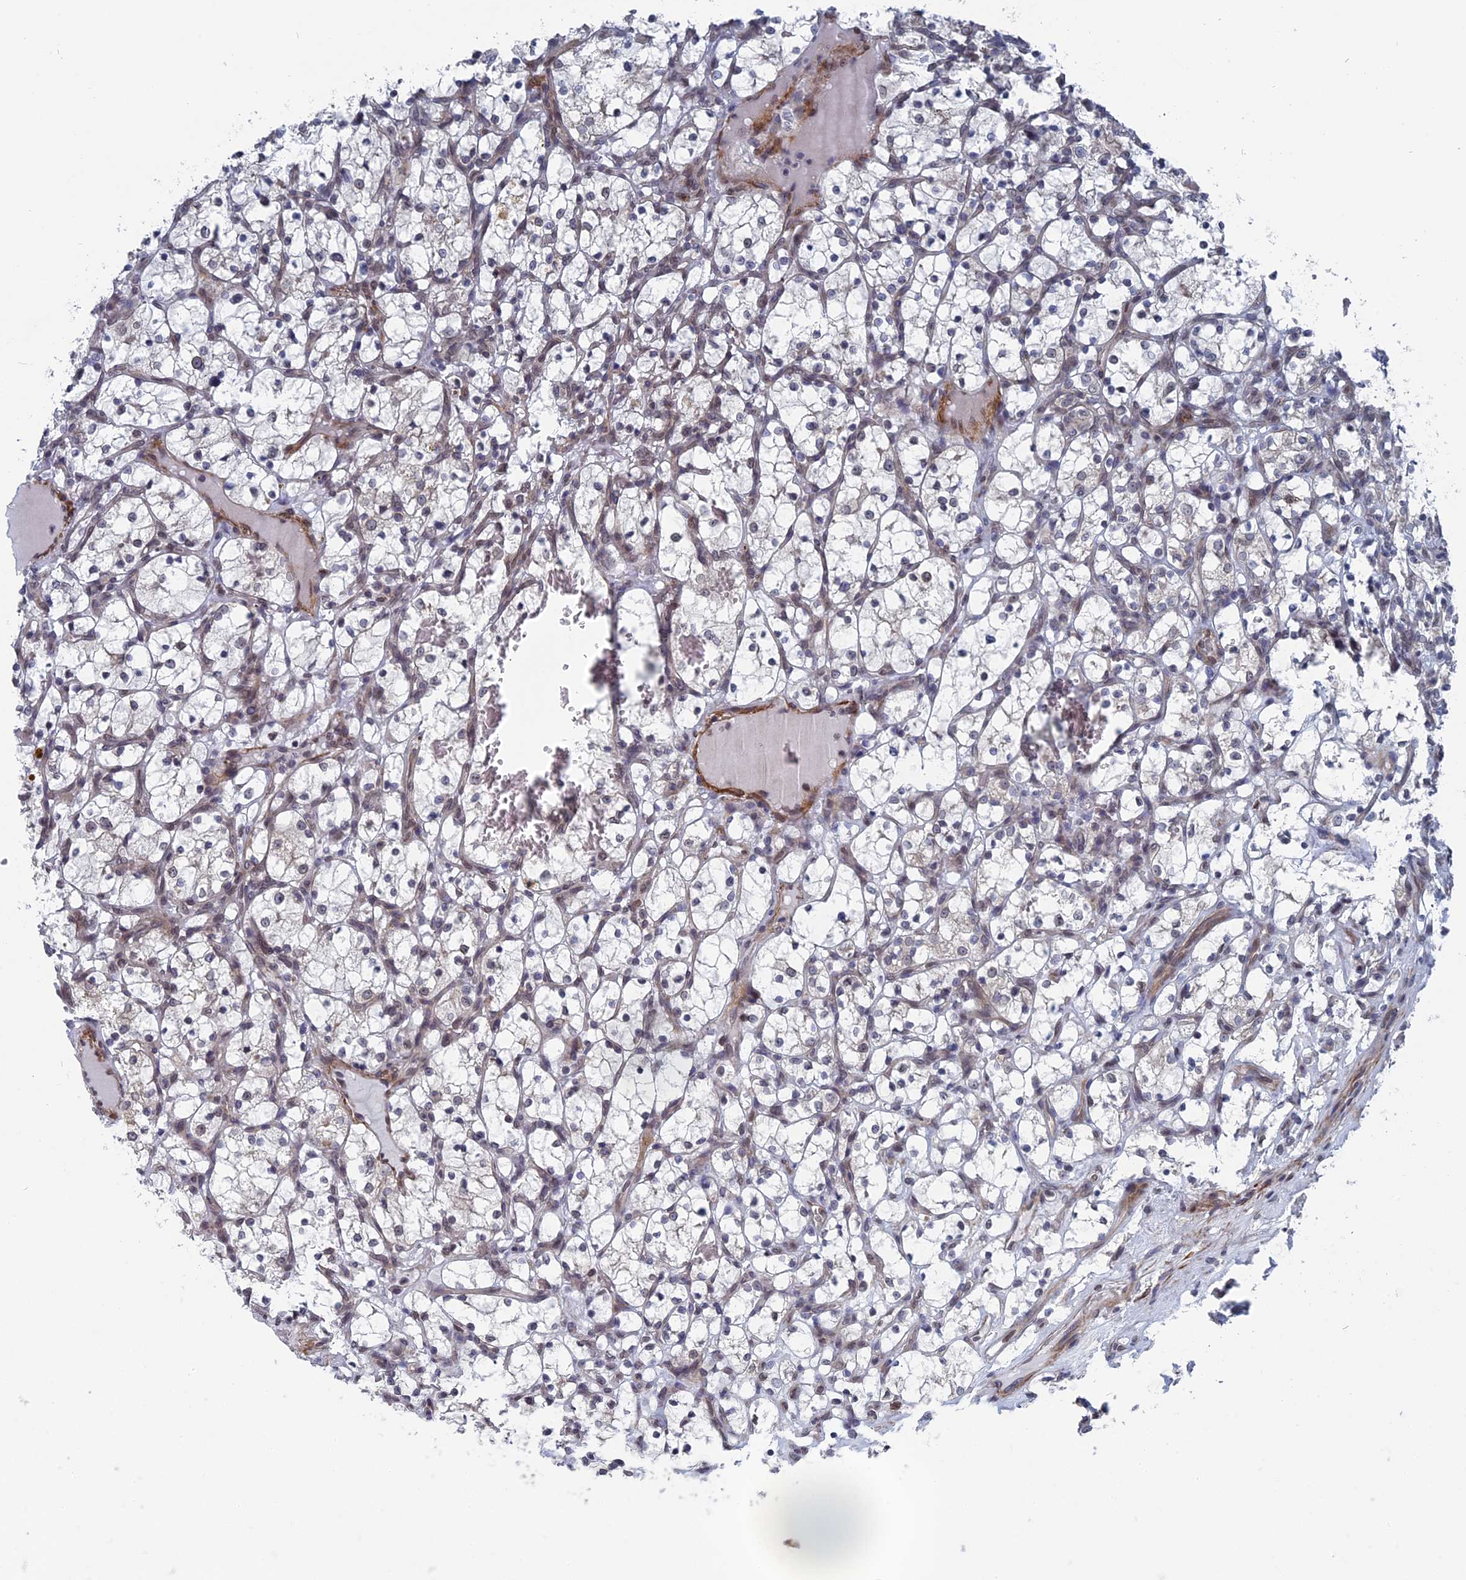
{"staining": {"intensity": "negative", "quantity": "none", "location": "none"}, "tissue": "renal cancer", "cell_type": "Tumor cells", "image_type": "cancer", "snomed": [{"axis": "morphology", "description": "Adenocarcinoma, NOS"}, {"axis": "topography", "description": "Kidney"}], "caption": "There is no significant positivity in tumor cells of adenocarcinoma (renal). (DAB (3,3'-diaminobenzidine) immunohistochemistry (IHC), high magnification).", "gene": "MTRF1", "patient": {"sex": "female", "age": 69}}